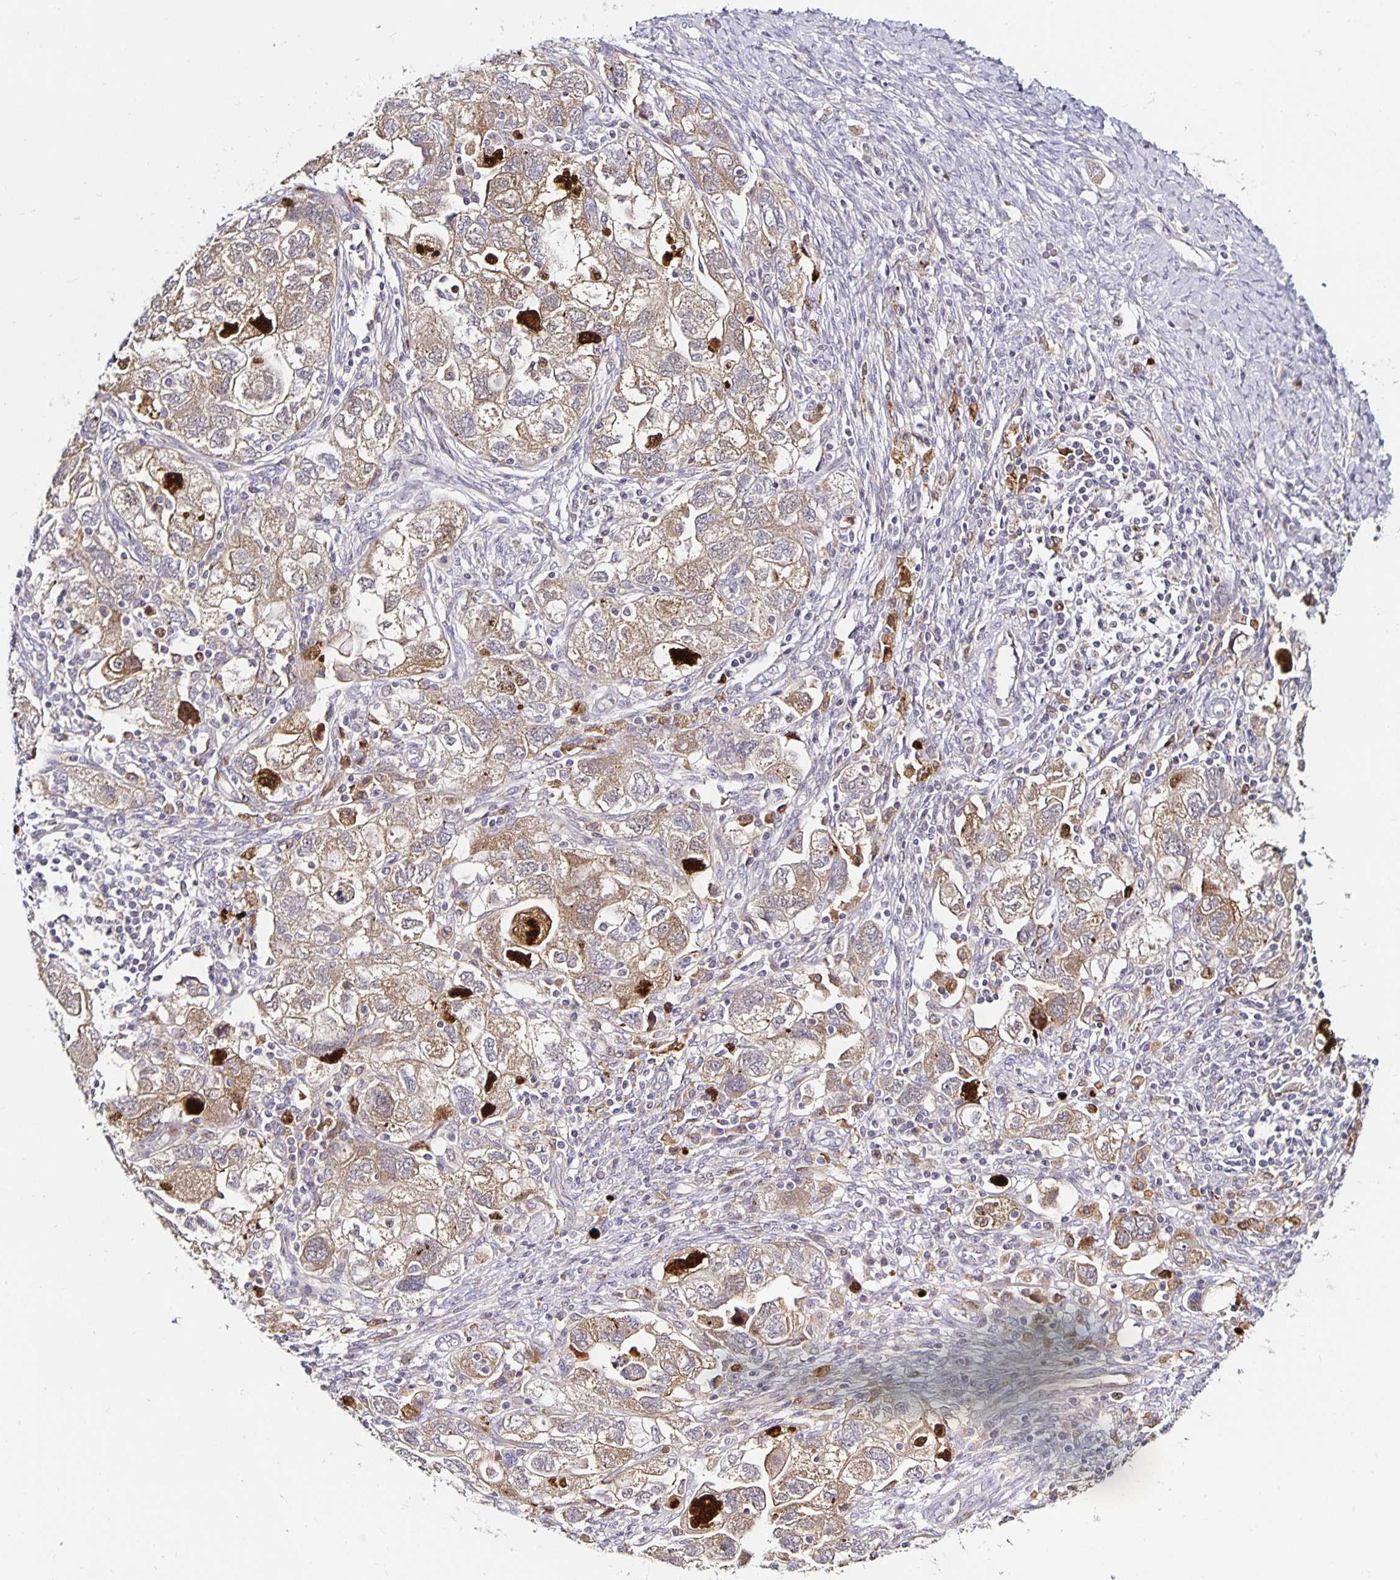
{"staining": {"intensity": "moderate", "quantity": ">75%", "location": "cytoplasmic/membranous"}, "tissue": "ovarian cancer", "cell_type": "Tumor cells", "image_type": "cancer", "snomed": [{"axis": "morphology", "description": "Carcinoma, NOS"}, {"axis": "morphology", "description": "Cystadenocarcinoma, serous, NOS"}, {"axis": "topography", "description": "Ovary"}], "caption": "Tumor cells reveal medium levels of moderate cytoplasmic/membranous positivity in approximately >75% of cells in ovarian carcinoma. Immunohistochemistry (ihc) stains the protein of interest in brown and the nuclei are stained blue.", "gene": "ANLN", "patient": {"sex": "female", "age": 69}}